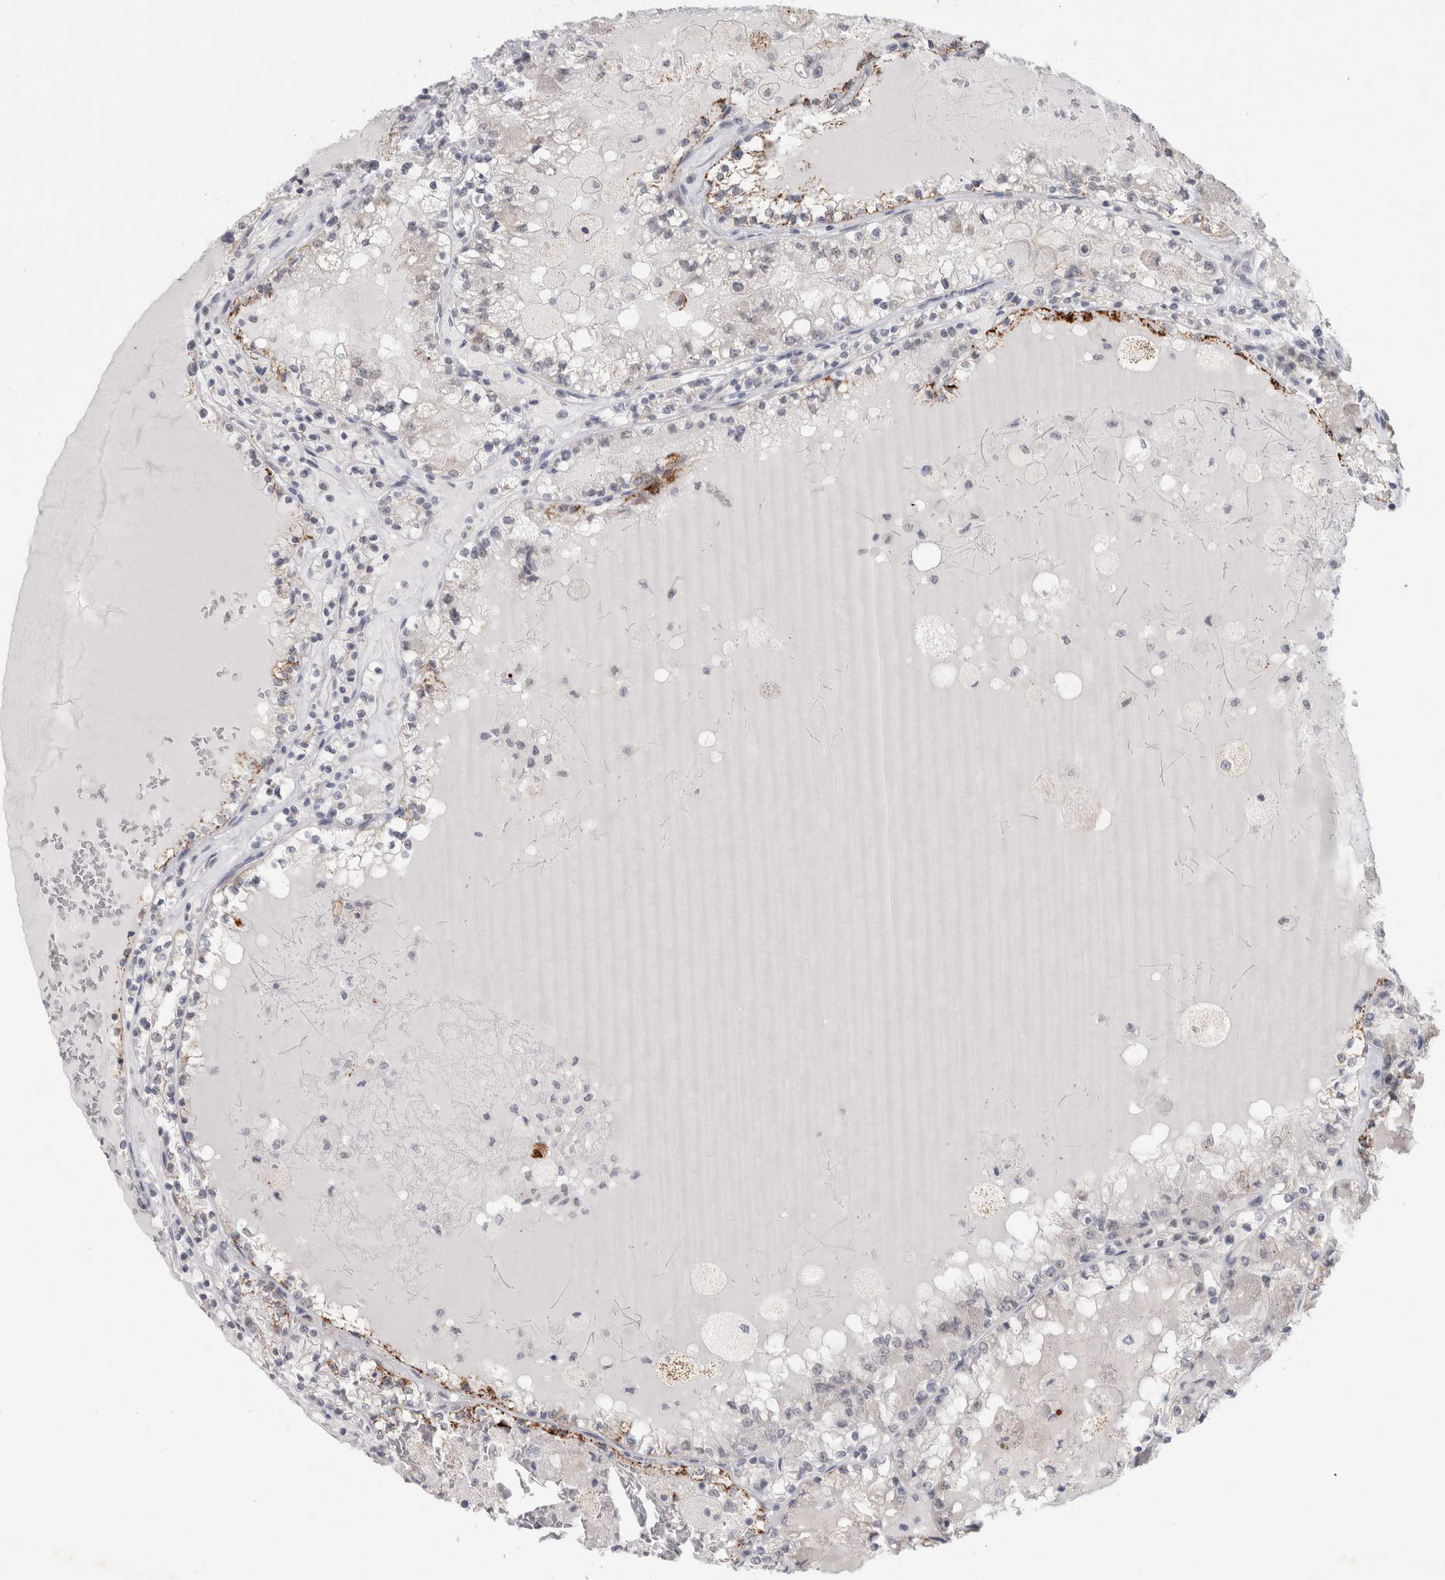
{"staining": {"intensity": "moderate", "quantity": "<25%", "location": "cytoplasmic/membranous"}, "tissue": "renal cancer", "cell_type": "Tumor cells", "image_type": "cancer", "snomed": [{"axis": "morphology", "description": "Adenocarcinoma, NOS"}, {"axis": "topography", "description": "Kidney"}], "caption": "This image shows IHC staining of renal cancer (adenocarcinoma), with low moderate cytoplasmic/membranous staining in approximately <25% of tumor cells.", "gene": "NIPA1", "patient": {"sex": "female", "age": 56}}